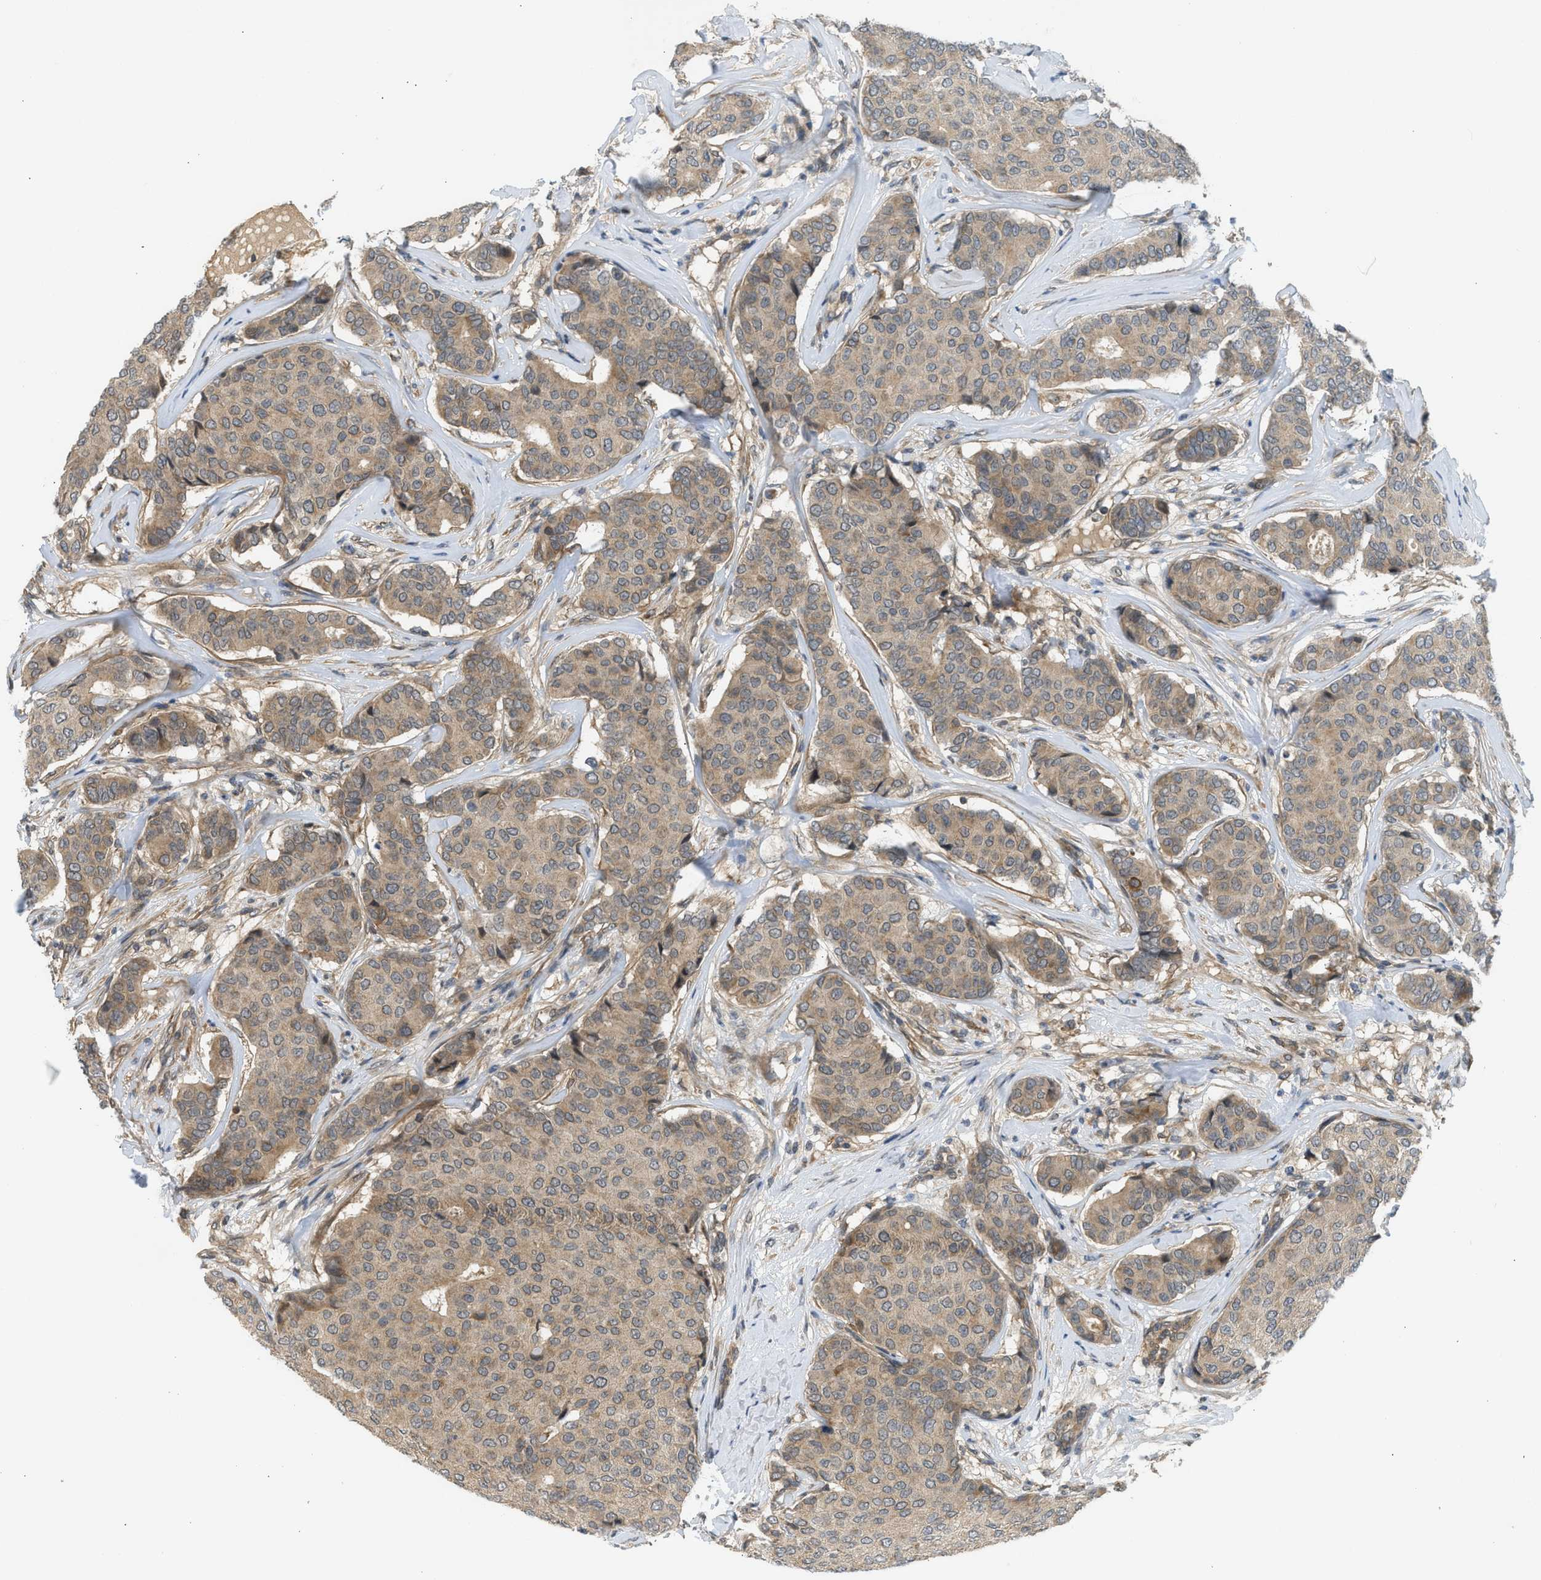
{"staining": {"intensity": "moderate", "quantity": ">75%", "location": "cytoplasmic/membranous"}, "tissue": "breast cancer", "cell_type": "Tumor cells", "image_type": "cancer", "snomed": [{"axis": "morphology", "description": "Duct carcinoma"}, {"axis": "topography", "description": "Breast"}], "caption": "Breast invasive ductal carcinoma stained with a brown dye demonstrates moderate cytoplasmic/membranous positive staining in approximately >75% of tumor cells.", "gene": "ADCY8", "patient": {"sex": "female", "age": 75}}